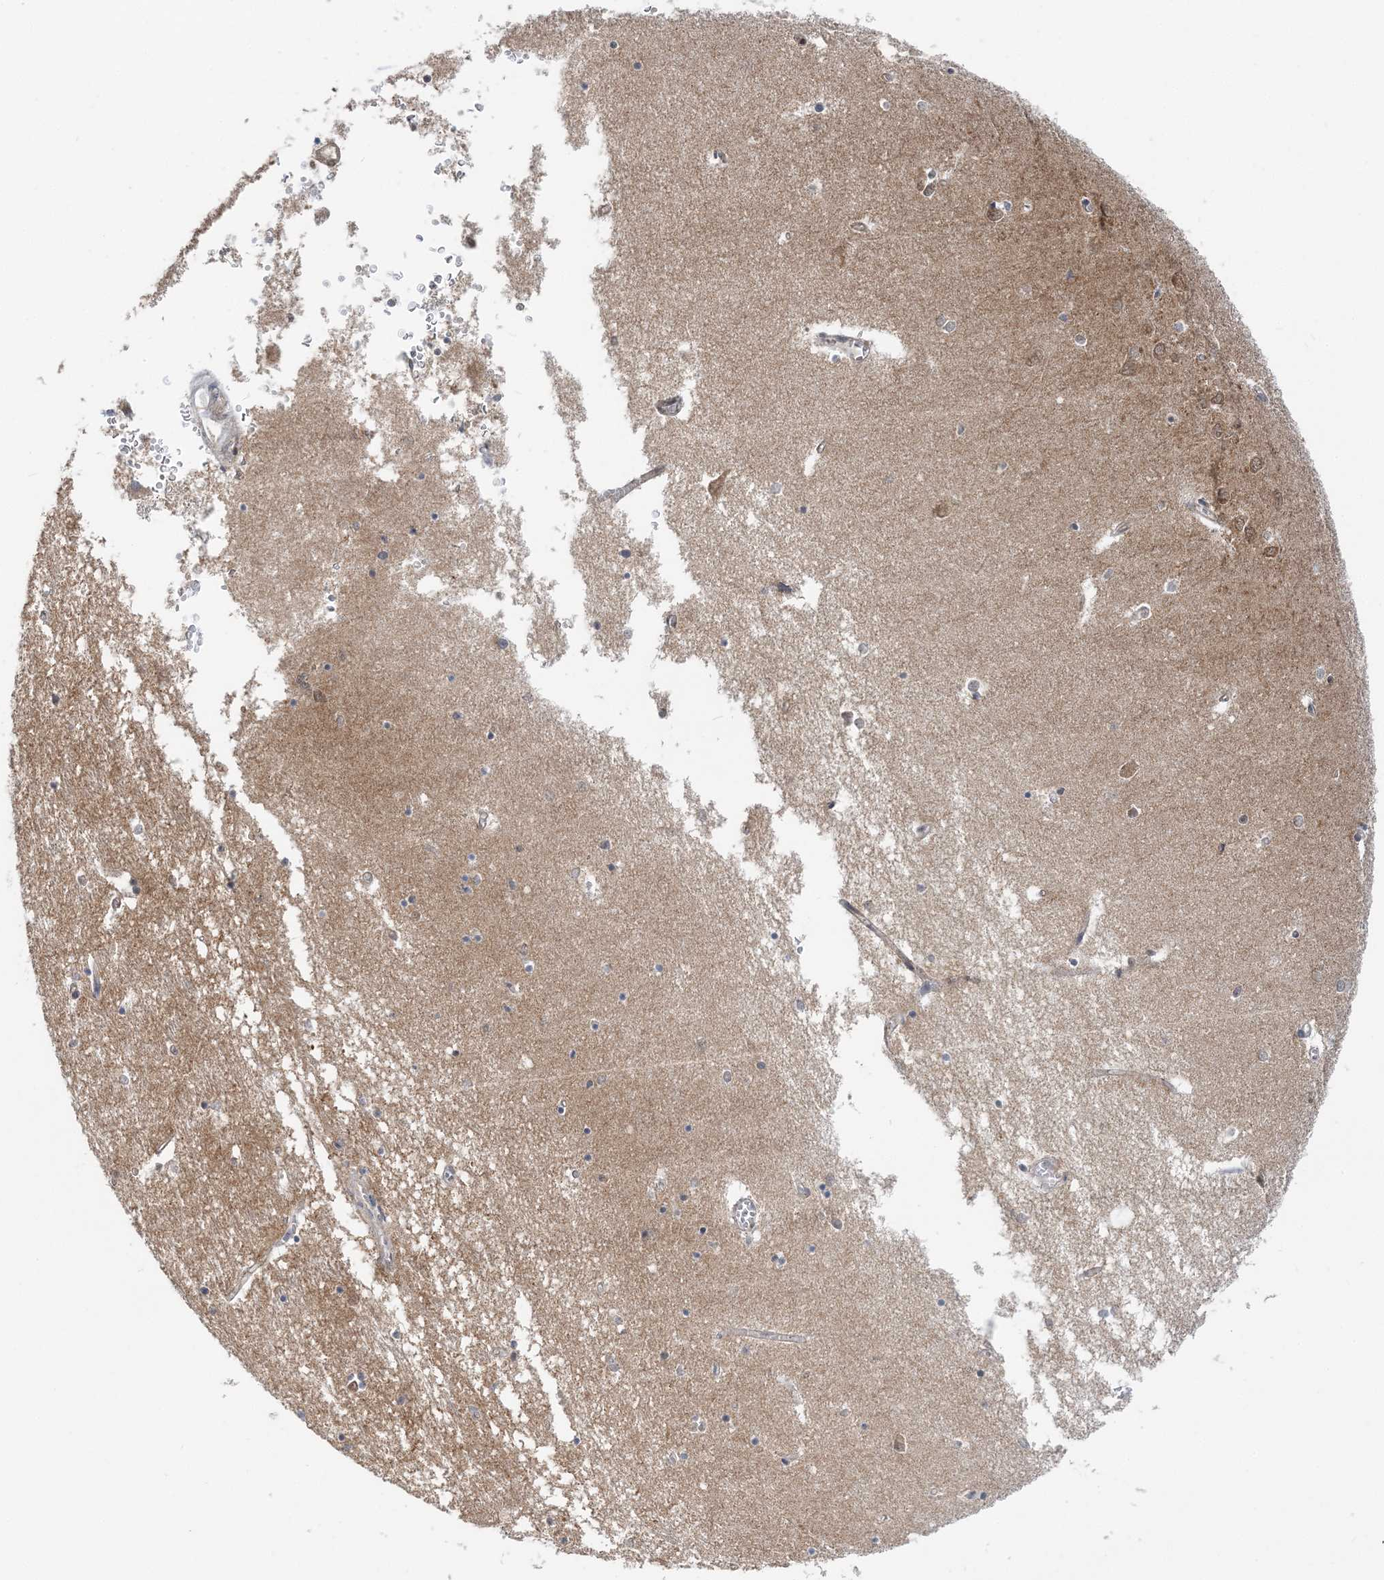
{"staining": {"intensity": "weak", "quantity": "<25%", "location": "cytoplasmic/membranous"}, "tissue": "hippocampus", "cell_type": "Glial cells", "image_type": "normal", "snomed": [{"axis": "morphology", "description": "Normal tissue, NOS"}, {"axis": "topography", "description": "Hippocampus"}], "caption": "The immunohistochemistry (IHC) image has no significant positivity in glial cells of hippocampus. (Brightfield microscopy of DAB (3,3'-diaminobenzidine) immunohistochemistry at high magnification).", "gene": "MOB4", "patient": {"sex": "male", "age": 70}}